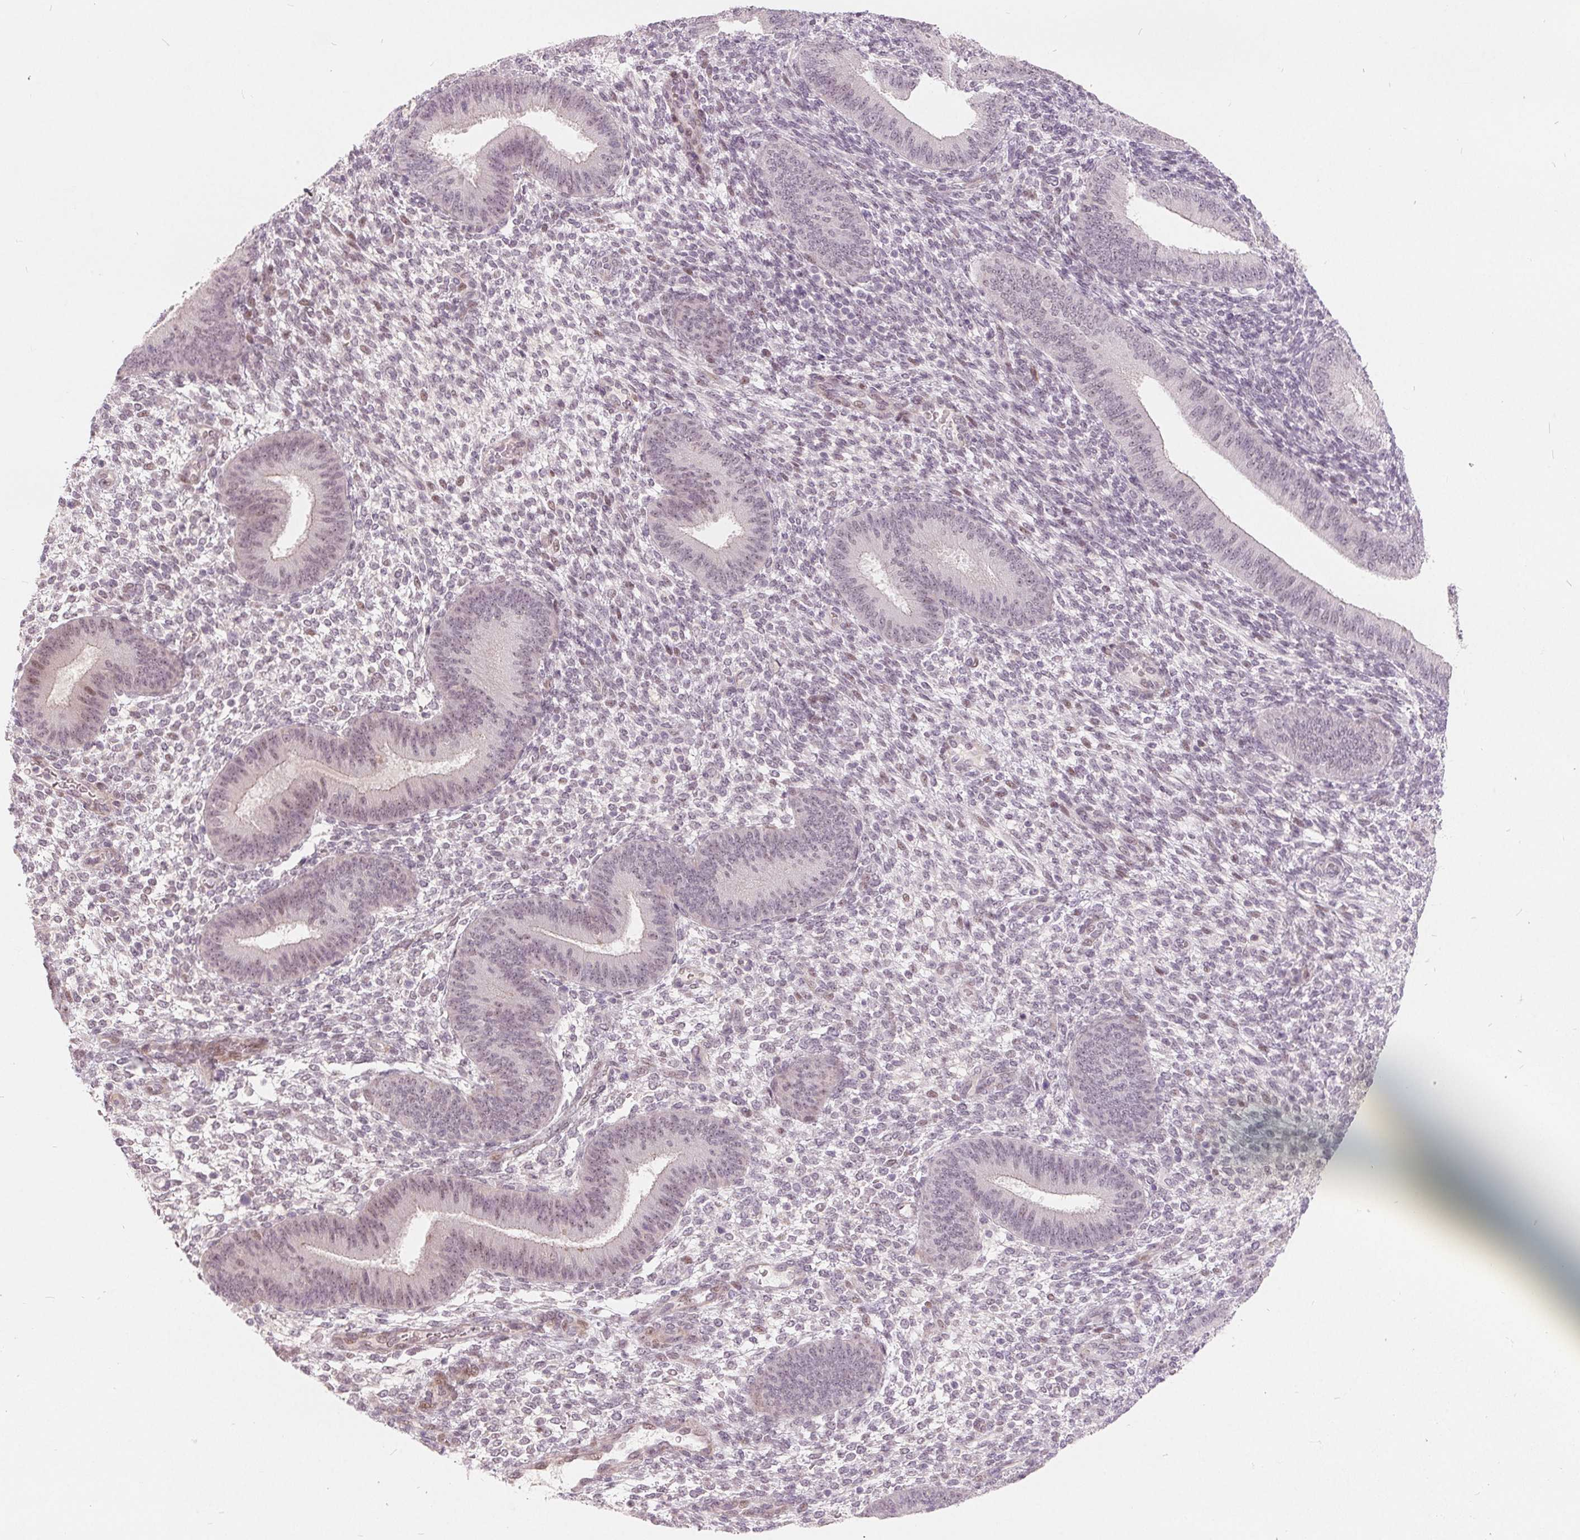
{"staining": {"intensity": "moderate", "quantity": "<25%", "location": "nuclear"}, "tissue": "endometrium", "cell_type": "Cells in endometrial stroma", "image_type": "normal", "snomed": [{"axis": "morphology", "description": "Normal tissue, NOS"}, {"axis": "topography", "description": "Endometrium"}], "caption": "The photomicrograph exhibits staining of normal endometrium, revealing moderate nuclear protein staining (brown color) within cells in endometrial stroma. (DAB (3,3'-diaminobenzidine) IHC with brightfield microscopy, high magnification).", "gene": "NRG2", "patient": {"sex": "female", "age": 39}}